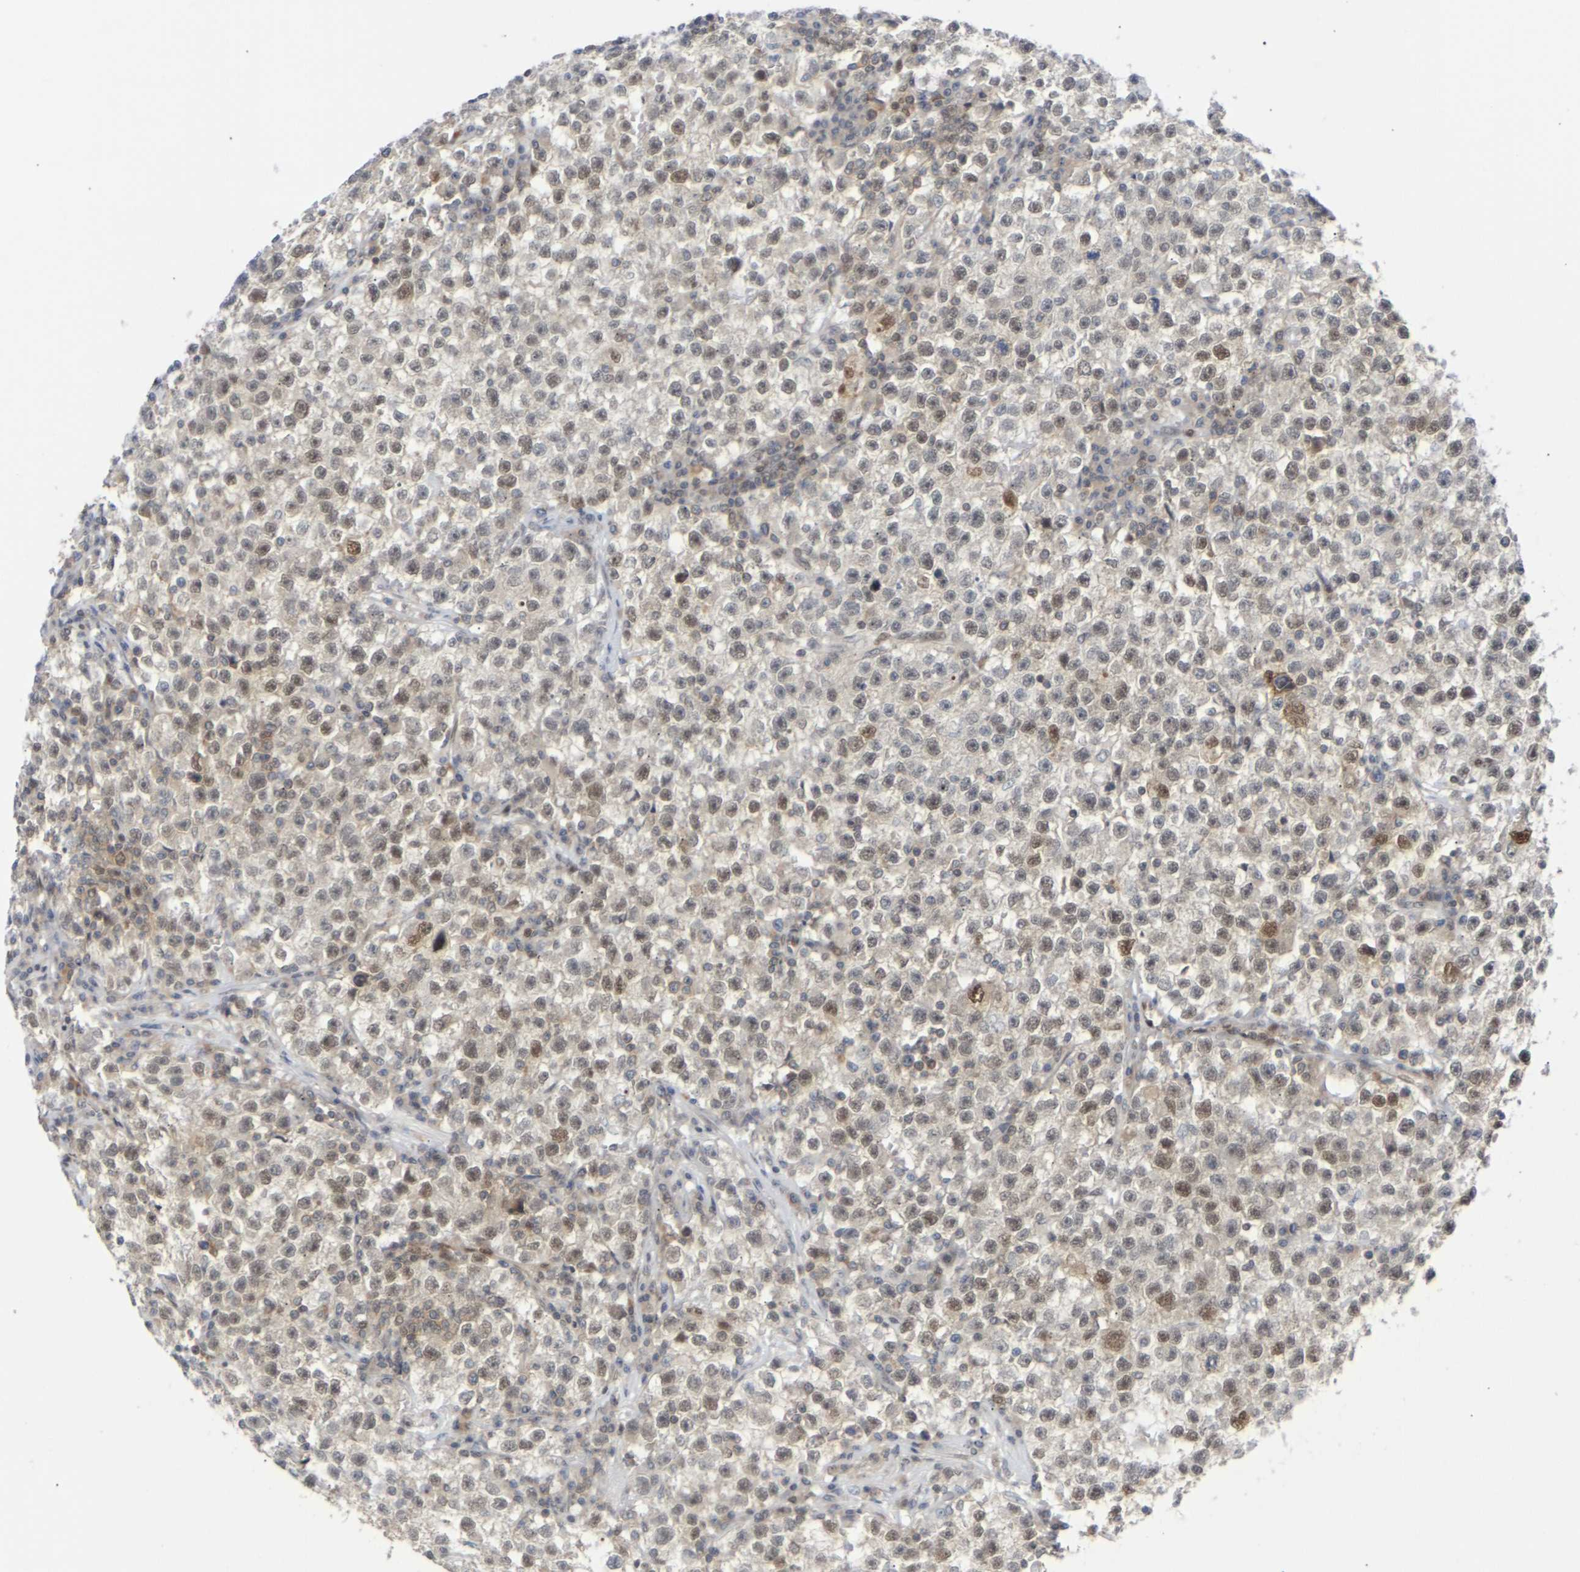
{"staining": {"intensity": "weak", "quantity": "25%-75%", "location": "nuclear"}, "tissue": "testis cancer", "cell_type": "Tumor cells", "image_type": "cancer", "snomed": [{"axis": "morphology", "description": "Seminoma, NOS"}, {"axis": "topography", "description": "Testis"}], "caption": "Immunohistochemistry (IHC) histopathology image of neoplastic tissue: seminoma (testis) stained using IHC demonstrates low levels of weak protein expression localized specifically in the nuclear of tumor cells, appearing as a nuclear brown color.", "gene": "SSBP2", "patient": {"sex": "male", "age": 22}}